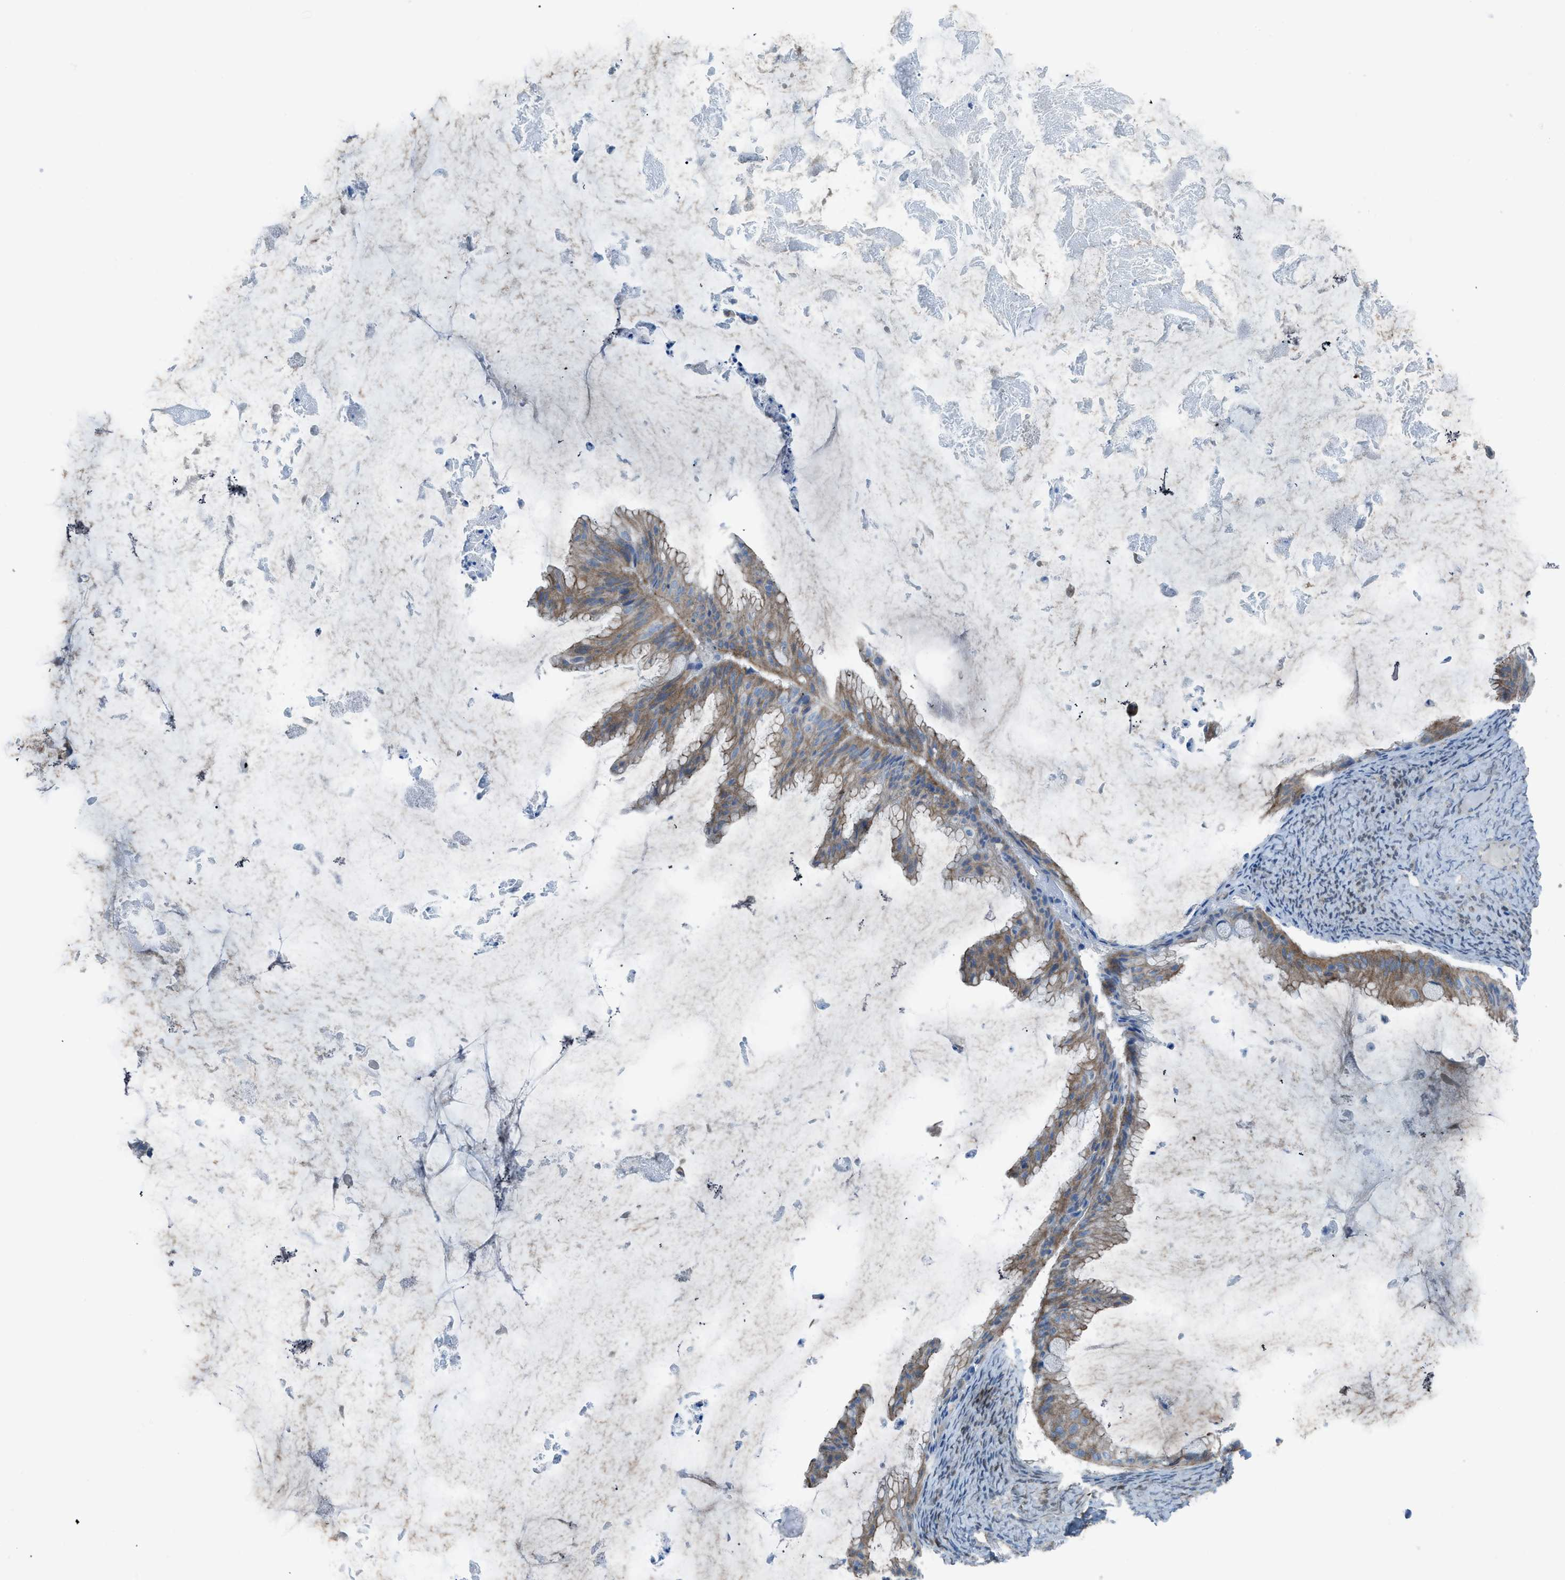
{"staining": {"intensity": "moderate", "quantity": ">75%", "location": "cytoplasmic/membranous"}, "tissue": "ovarian cancer", "cell_type": "Tumor cells", "image_type": "cancer", "snomed": [{"axis": "morphology", "description": "Cystadenocarcinoma, mucinous, NOS"}, {"axis": "topography", "description": "Ovary"}], "caption": "An immunohistochemistry photomicrograph of tumor tissue is shown. Protein staining in brown highlights moderate cytoplasmic/membranous positivity in ovarian cancer within tumor cells.", "gene": "PRKN", "patient": {"sex": "female", "age": 61}}